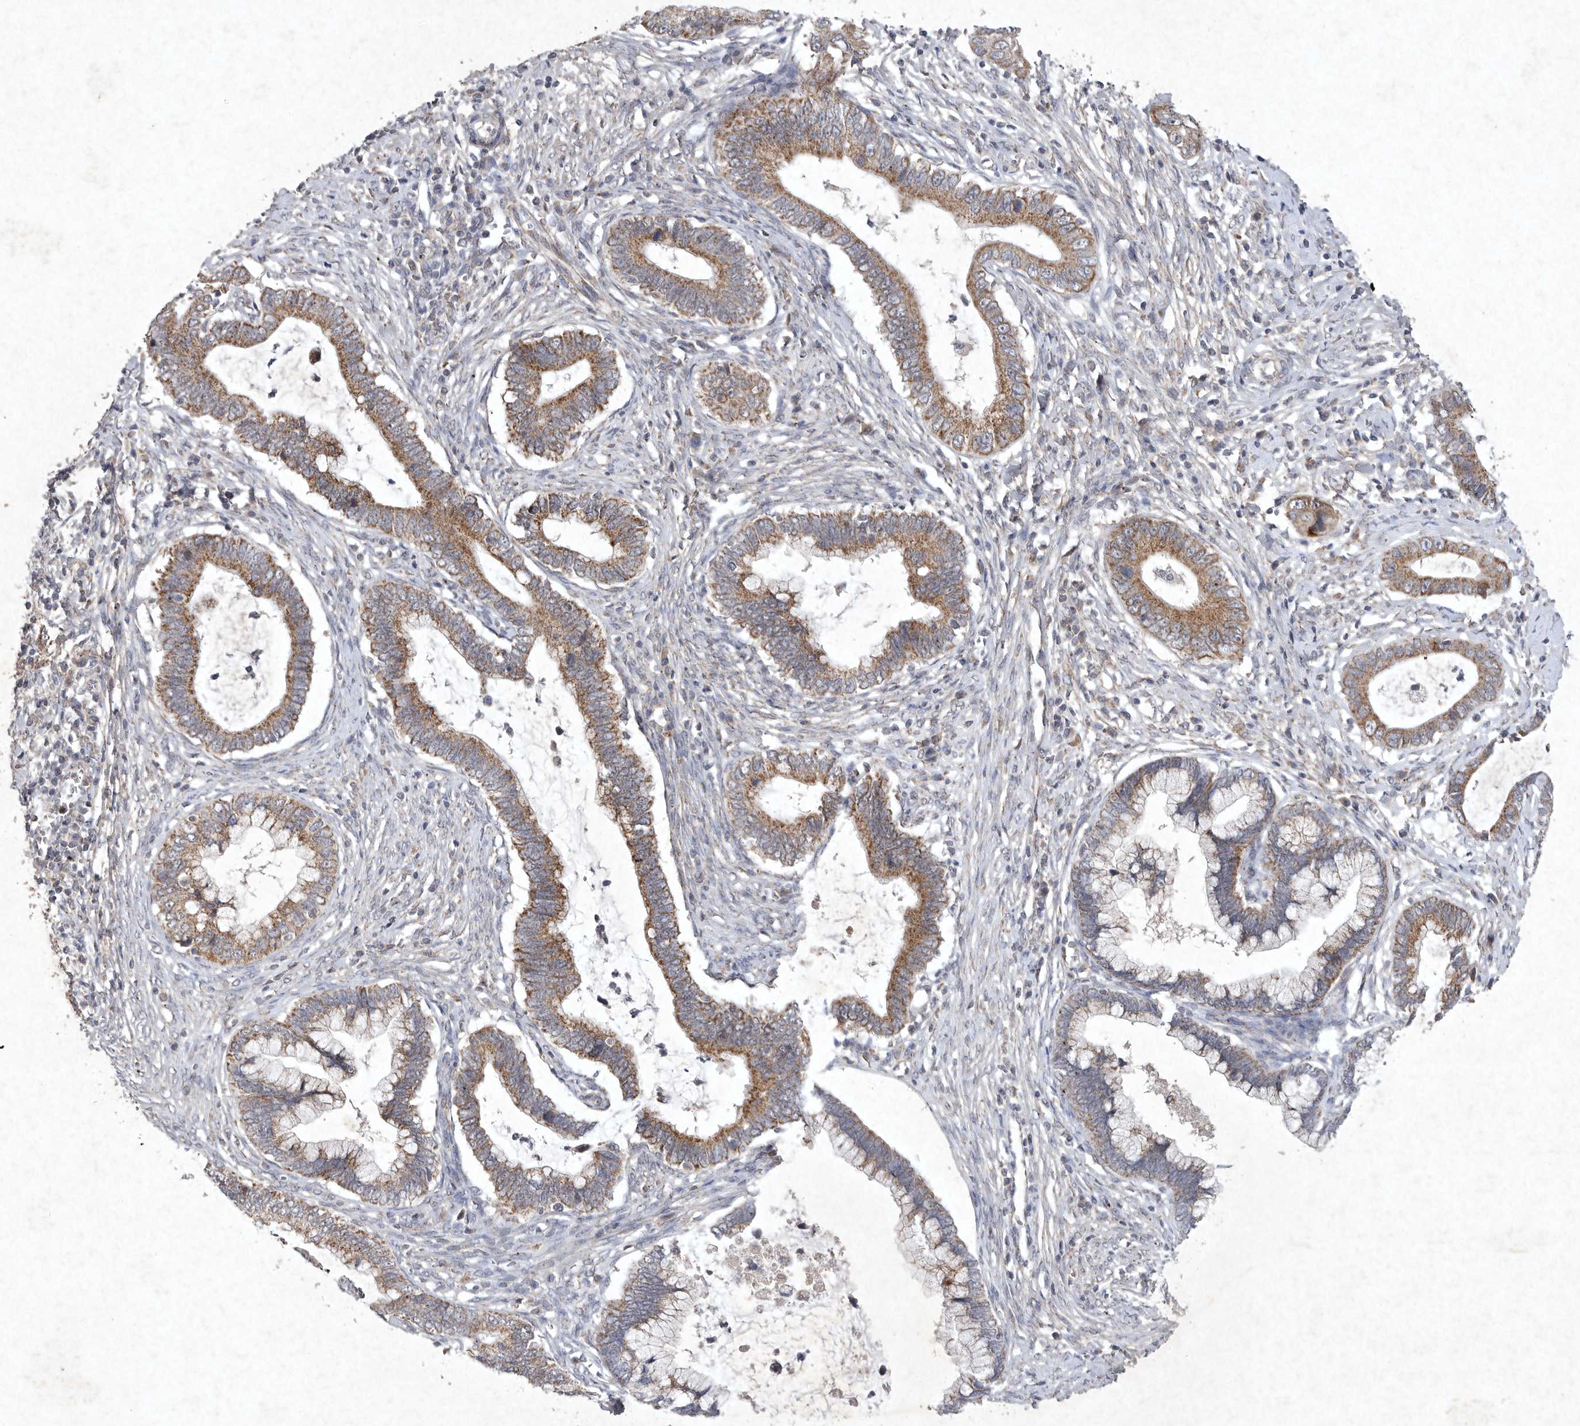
{"staining": {"intensity": "moderate", "quantity": ">75%", "location": "cytoplasmic/membranous"}, "tissue": "cervical cancer", "cell_type": "Tumor cells", "image_type": "cancer", "snomed": [{"axis": "morphology", "description": "Adenocarcinoma, NOS"}, {"axis": "topography", "description": "Cervix"}], "caption": "About >75% of tumor cells in human cervical adenocarcinoma exhibit moderate cytoplasmic/membranous protein positivity as visualized by brown immunohistochemical staining.", "gene": "DDR1", "patient": {"sex": "female", "age": 44}}